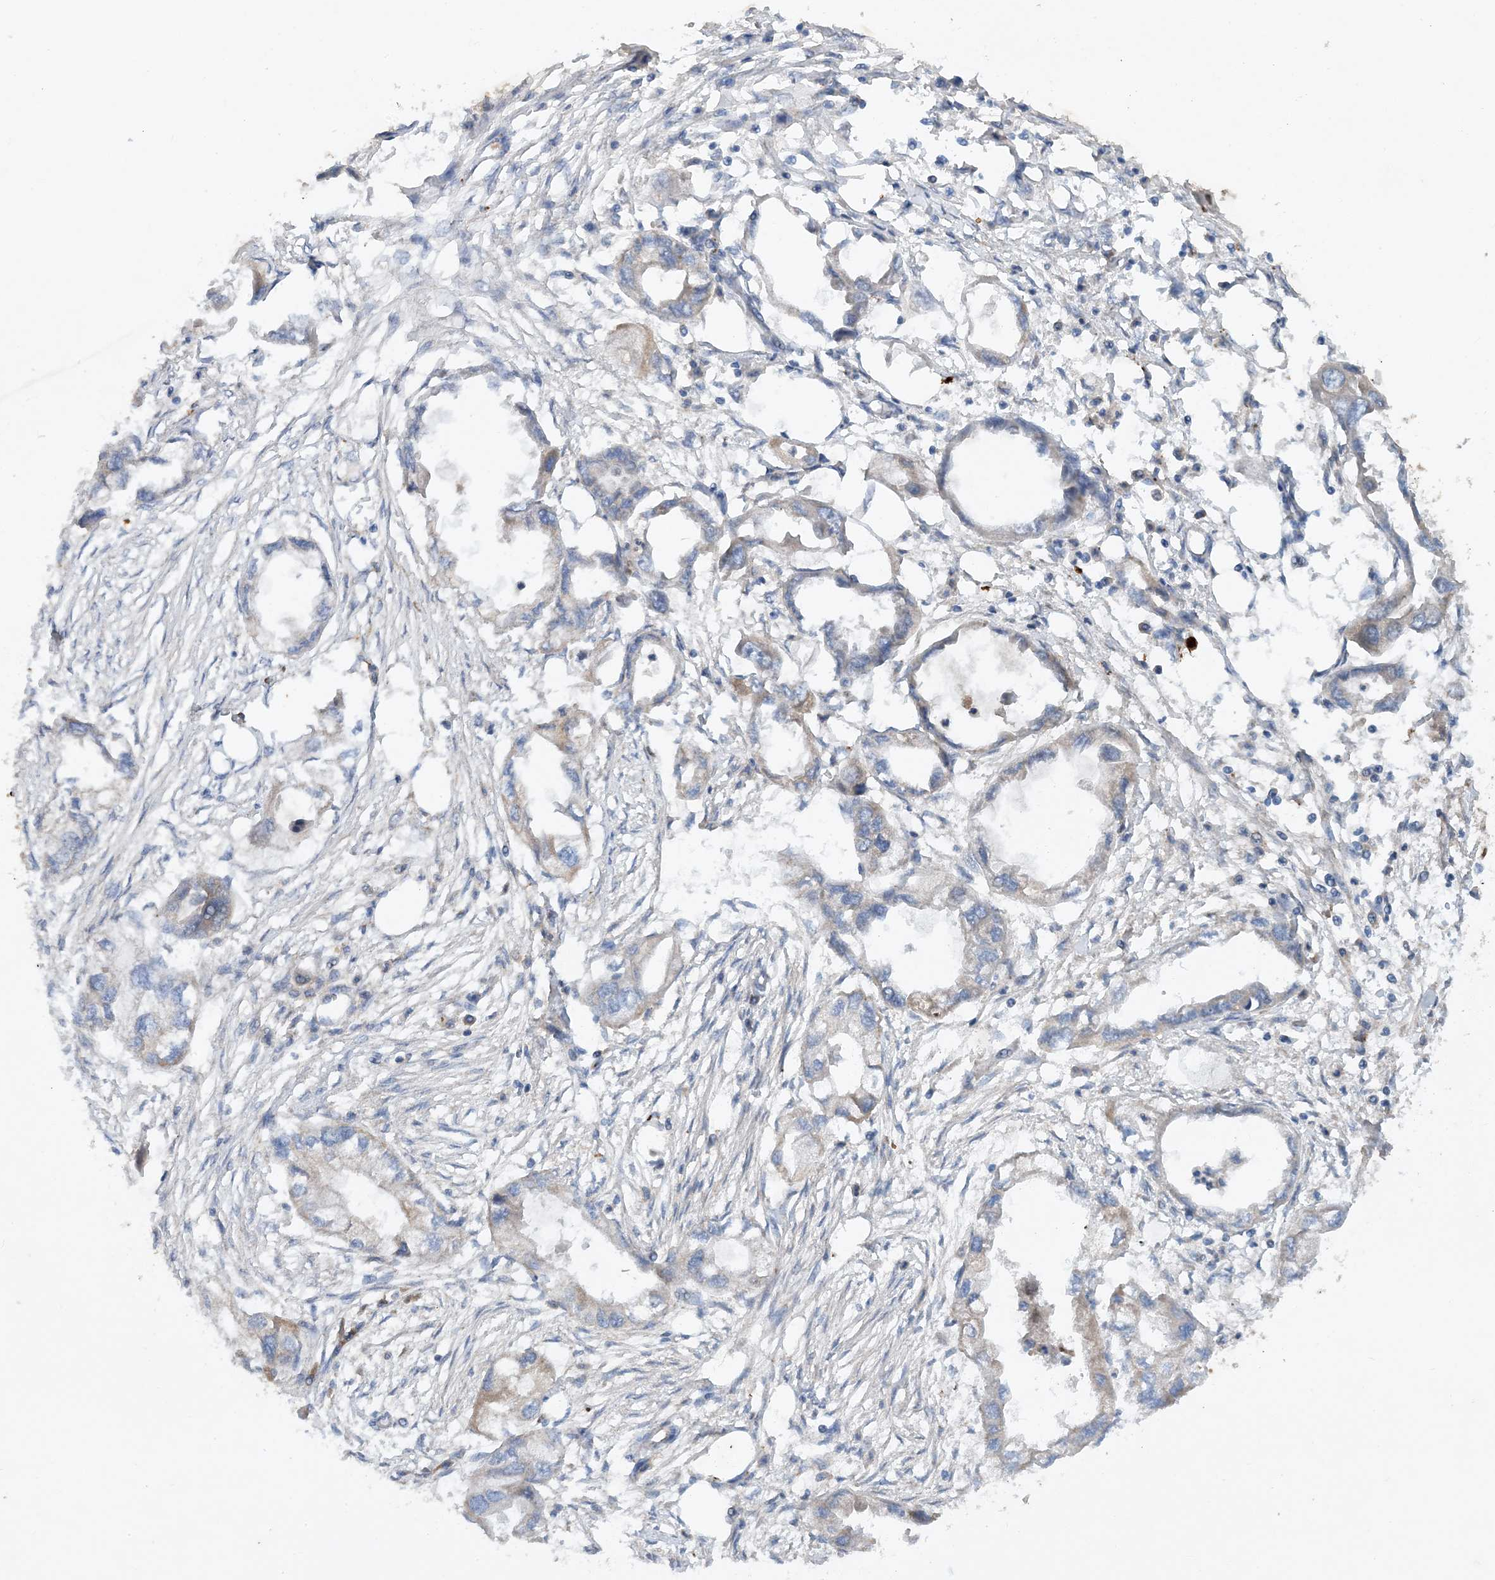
{"staining": {"intensity": "weak", "quantity": "<25%", "location": "cytoplasmic/membranous"}, "tissue": "endometrial cancer", "cell_type": "Tumor cells", "image_type": "cancer", "snomed": [{"axis": "morphology", "description": "Adenocarcinoma, NOS"}, {"axis": "morphology", "description": "Adenocarcinoma, metastatic, NOS"}, {"axis": "topography", "description": "Adipose tissue"}, {"axis": "topography", "description": "Endometrium"}], "caption": "High magnification brightfield microscopy of endometrial cancer (metastatic adenocarcinoma) stained with DAB (brown) and counterstained with hematoxylin (blue): tumor cells show no significant positivity.", "gene": "STK19", "patient": {"sex": "female", "age": 67}}